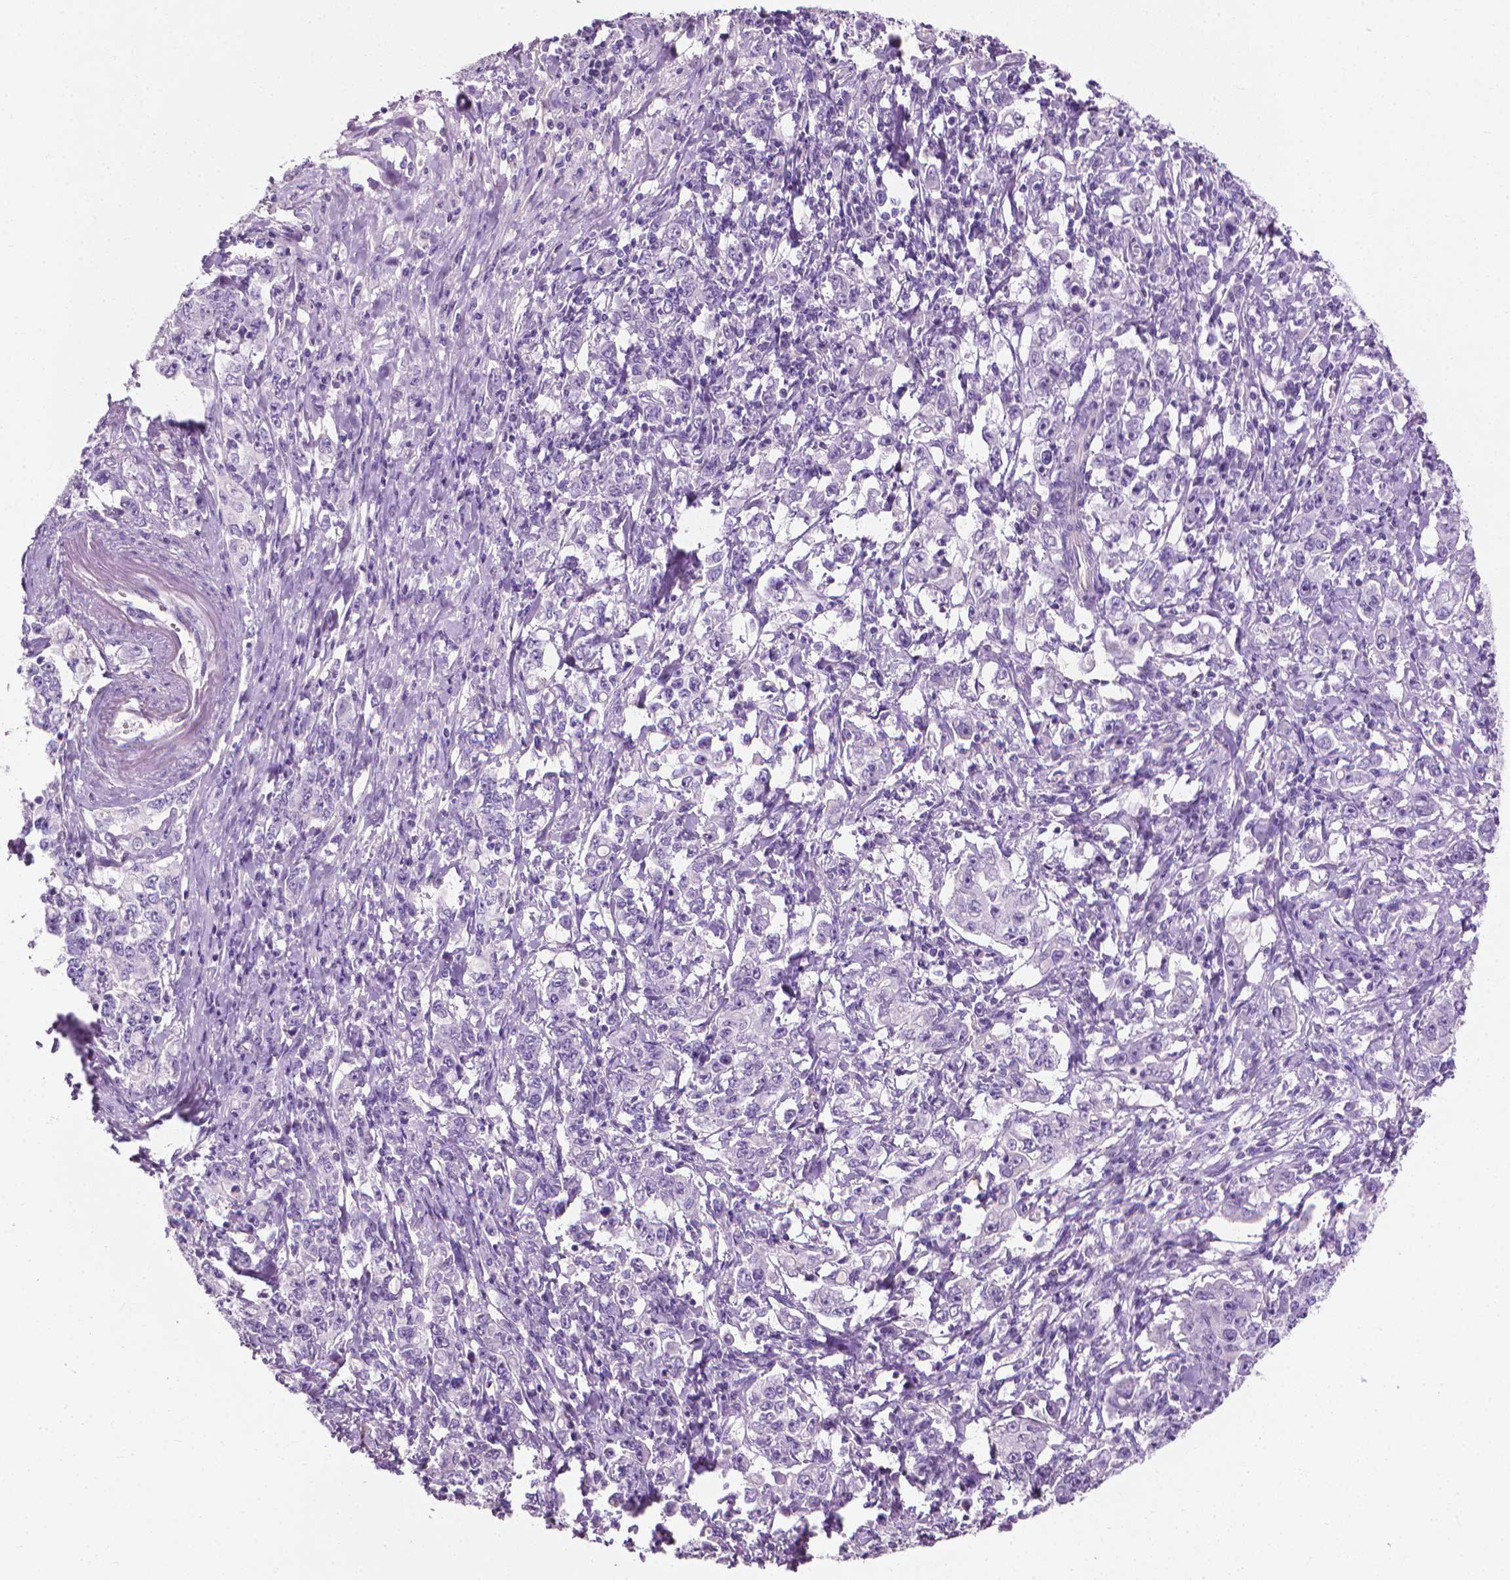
{"staining": {"intensity": "negative", "quantity": "none", "location": "none"}, "tissue": "stomach cancer", "cell_type": "Tumor cells", "image_type": "cancer", "snomed": [{"axis": "morphology", "description": "Adenocarcinoma, NOS"}, {"axis": "topography", "description": "Stomach, lower"}], "caption": "This is an immunohistochemistry (IHC) image of stomach adenocarcinoma. There is no expression in tumor cells.", "gene": "KRT73", "patient": {"sex": "female", "age": 72}}